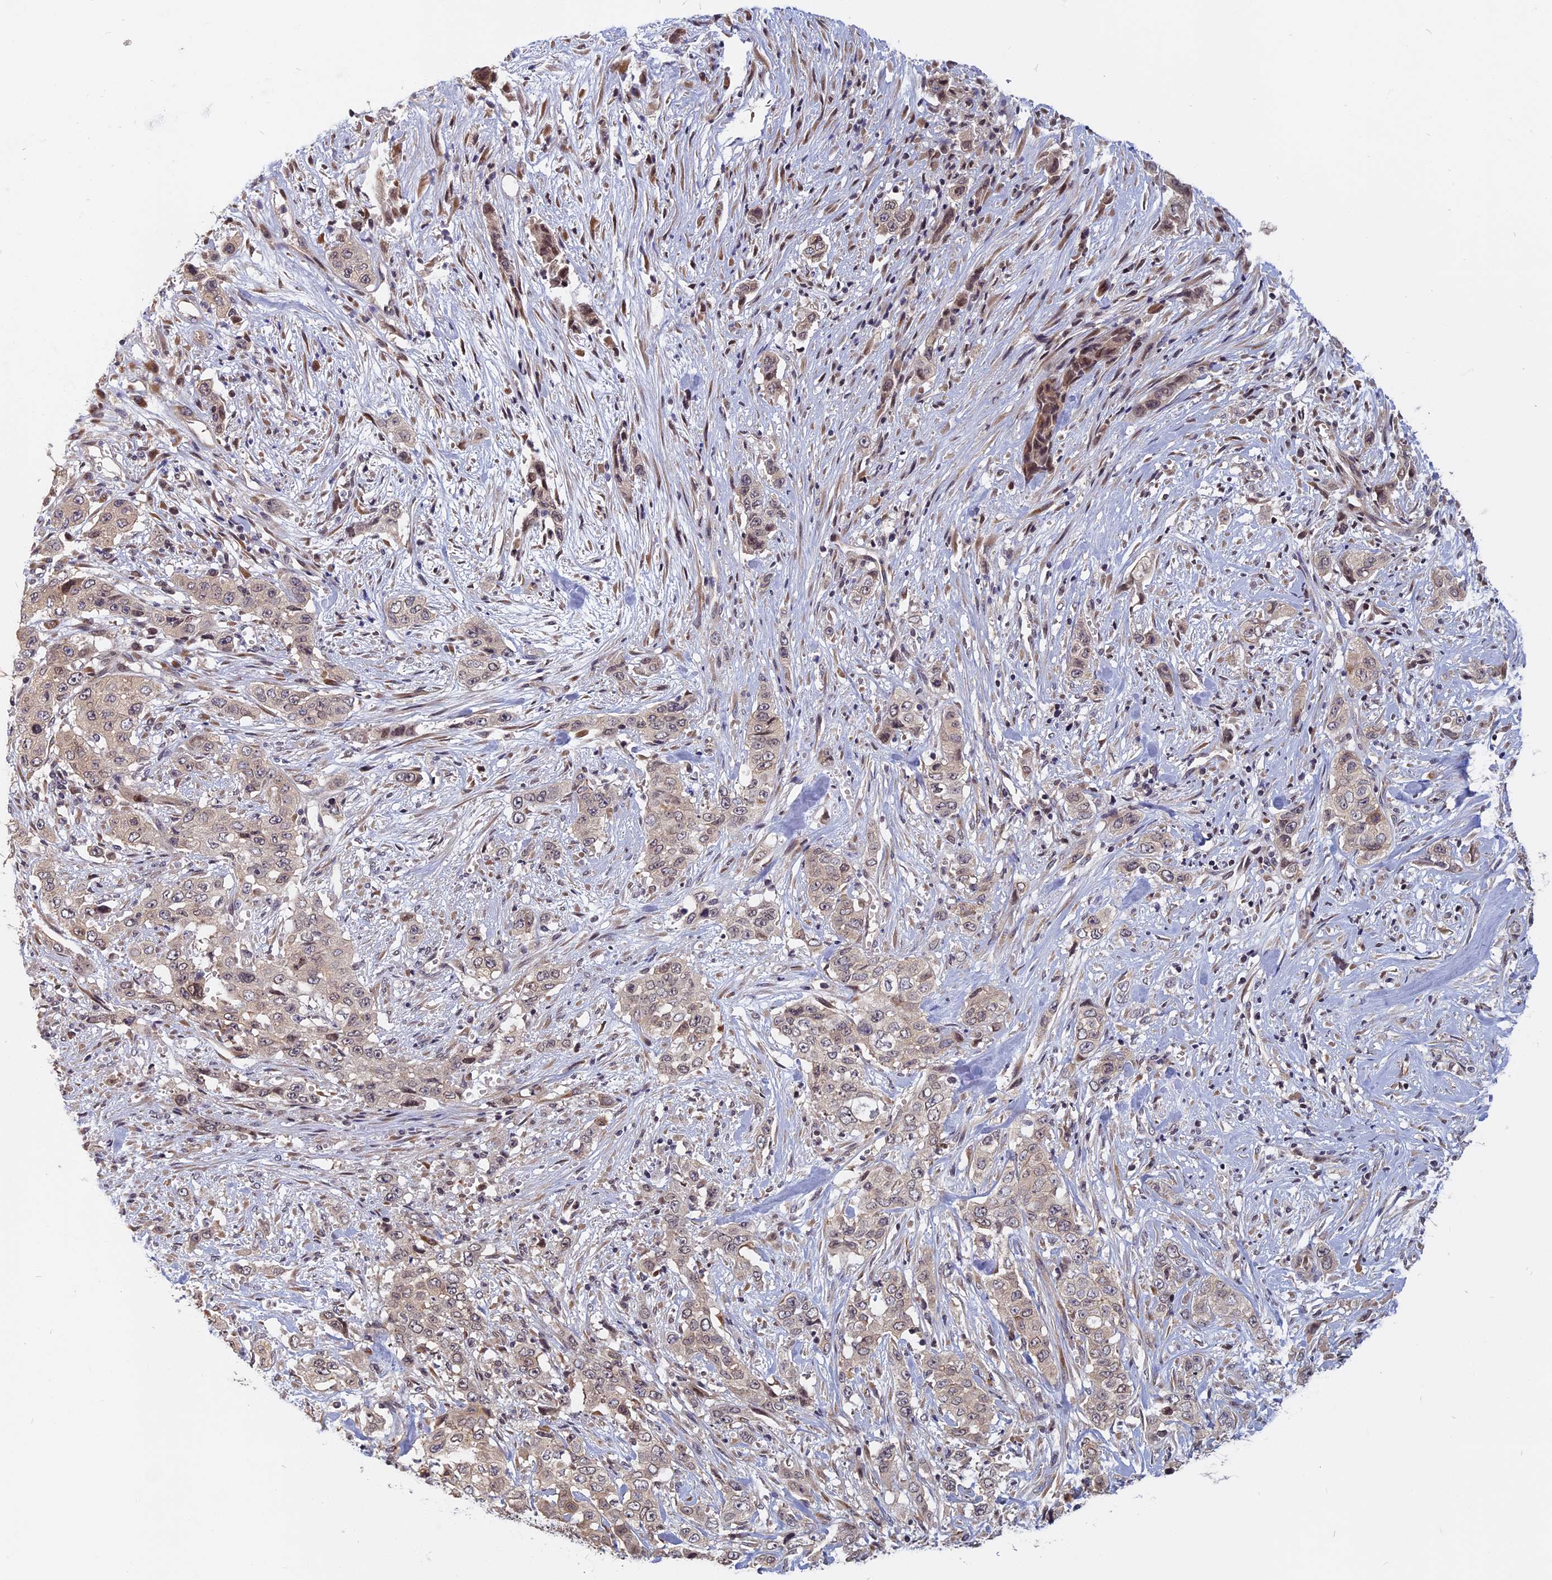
{"staining": {"intensity": "weak", "quantity": "25%-75%", "location": "cytoplasmic/membranous,nuclear"}, "tissue": "stomach cancer", "cell_type": "Tumor cells", "image_type": "cancer", "snomed": [{"axis": "morphology", "description": "Adenocarcinoma, NOS"}, {"axis": "topography", "description": "Stomach, upper"}], "caption": "Immunohistochemistry (IHC) (DAB) staining of human stomach cancer (adenocarcinoma) demonstrates weak cytoplasmic/membranous and nuclear protein positivity in about 25%-75% of tumor cells.", "gene": "CCDC113", "patient": {"sex": "male", "age": 62}}